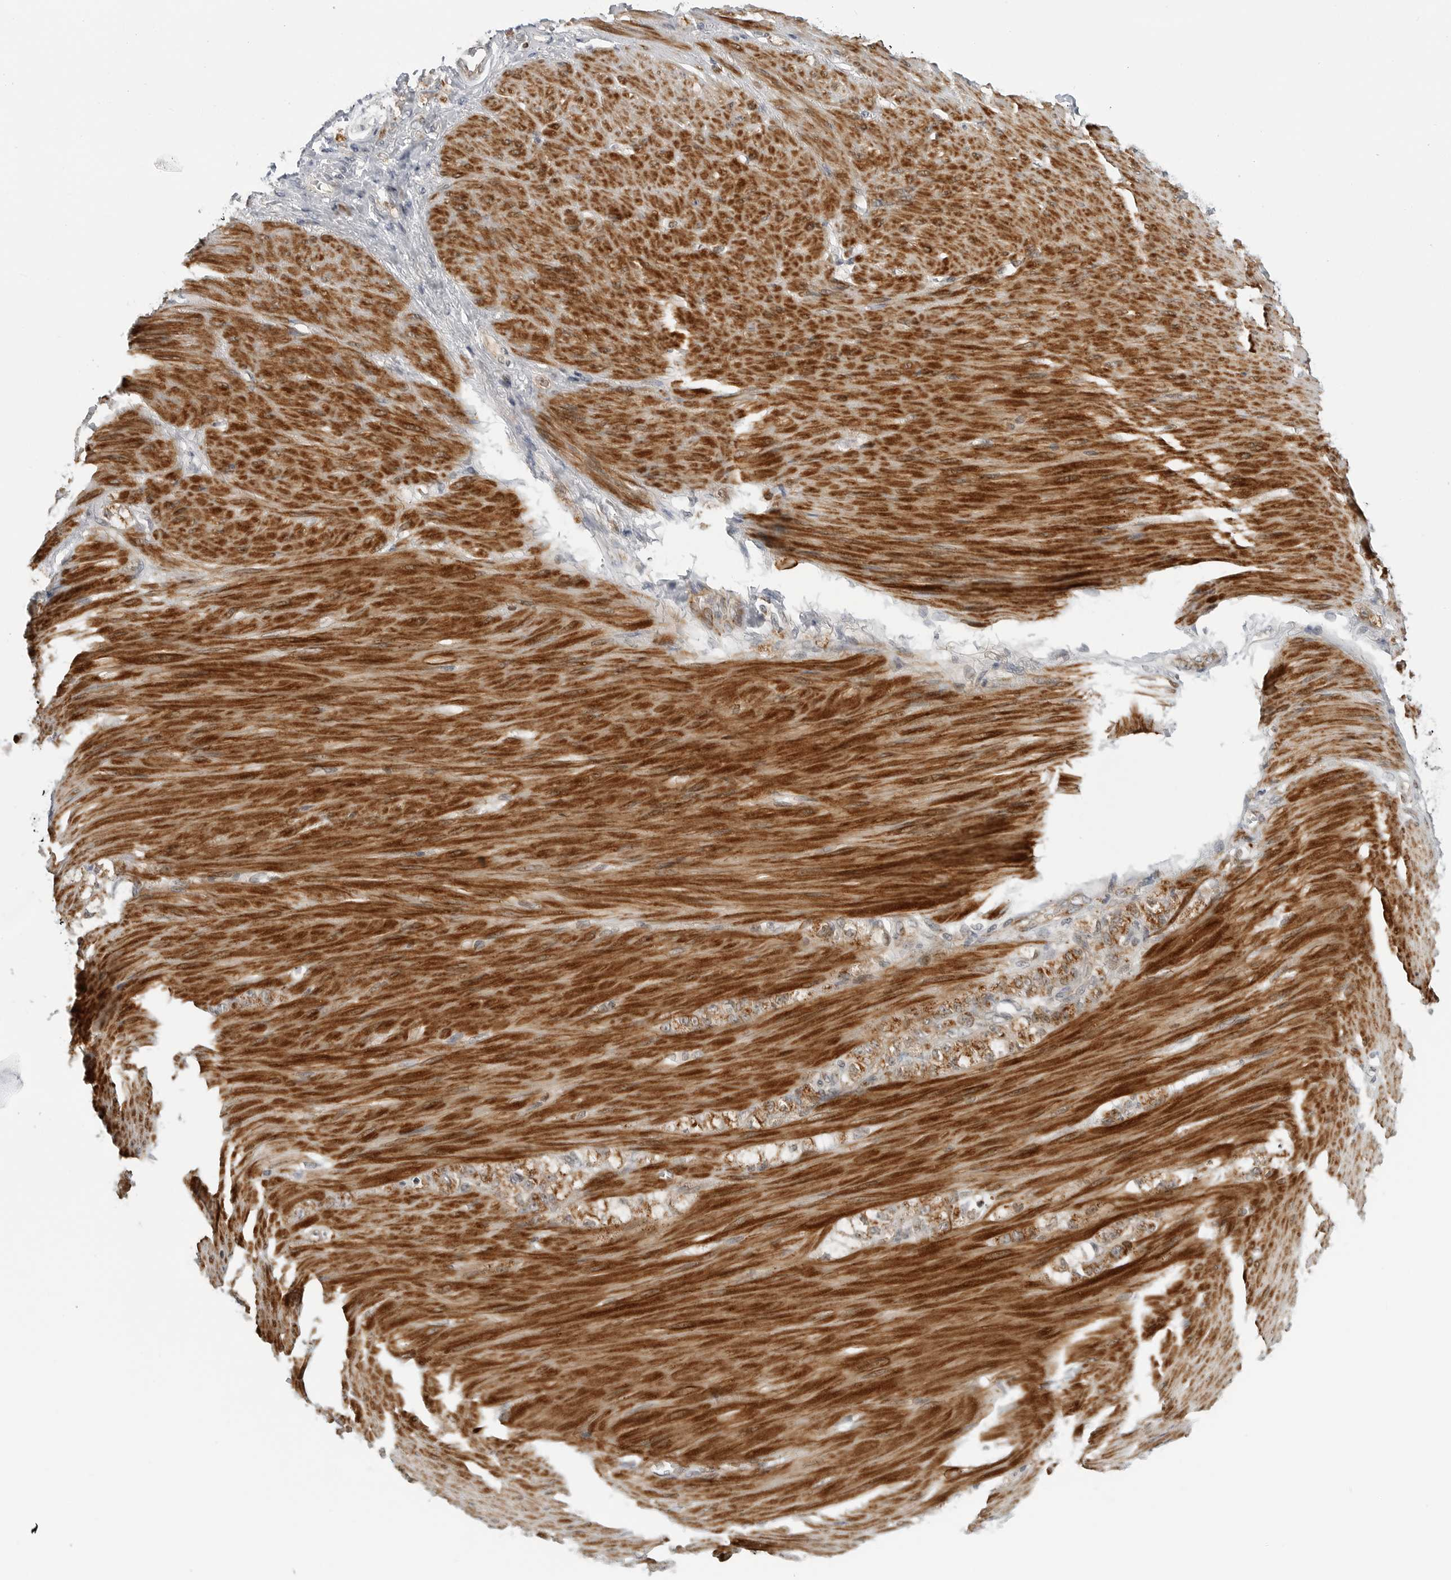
{"staining": {"intensity": "moderate", "quantity": ">75%", "location": "cytoplasmic/membranous"}, "tissue": "stomach cancer", "cell_type": "Tumor cells", "image_type": "cancer", "snomed": [{"axis": "morphology", "description": "Normal tissue, NOS"}, {"axis": "morphology", "description": "Adenocarcinoma, NOS"}, {"axis": "topography", "description": "Stomach"}], "caption": "Adenocarcinoma (stomach) stained with a protein marker displays moderate staining in tumor cells.", "gene": "PEX2", "patient": {"sex": "male", "age": 82}}